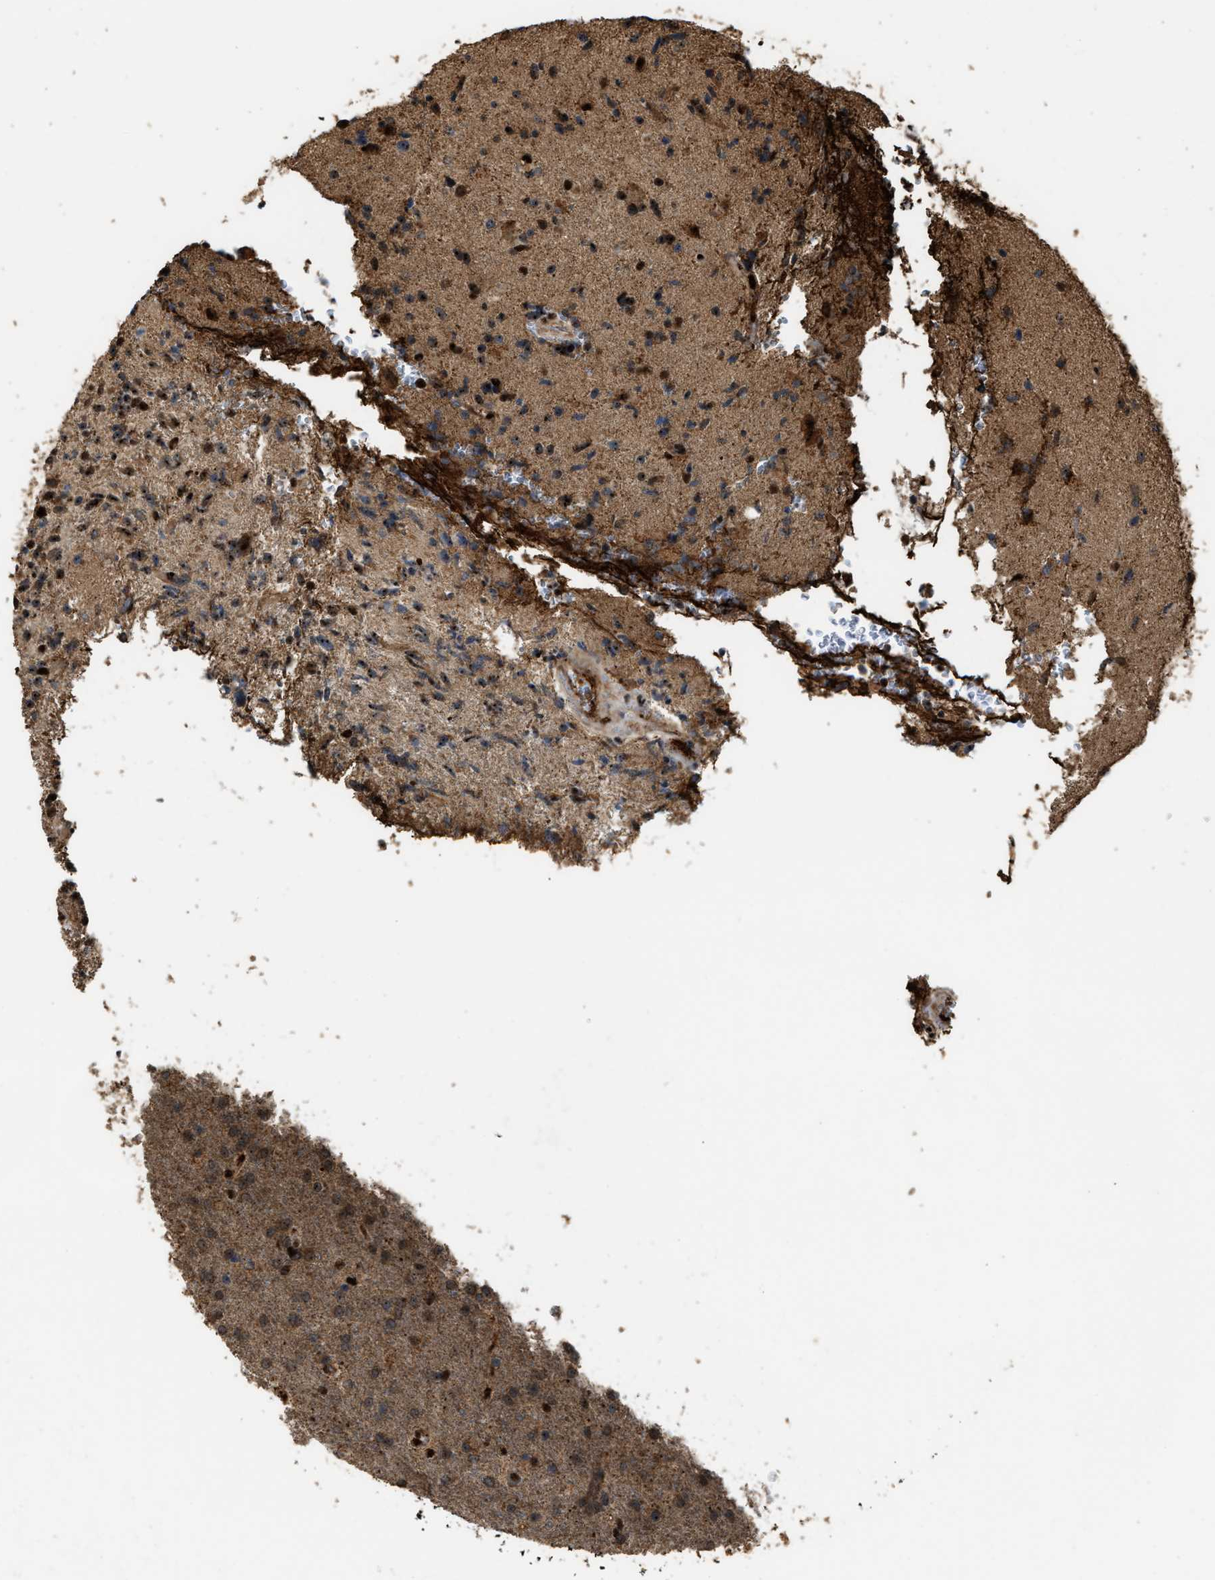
{"staining": {"intensity": "moderate", "quantity": ">75%", "location": "cytoplasmic/membranous,nuclear"}, "tissue": "glioma", "cell_type": "Tumor cells", "image_type": "cancer", "snomed": [{"axis": "morphology", "description": "Glioma, malignant, High grade"}, {"axis": "topography", "description": "Brain"}], "caption": "A medium amount of moderate cytoplasmic/membranous and nuclear positivity is identified in about >75% of tumor cells in malignant high-grade glioma tissue.", "gene": "ZNF687", "patient": {"sex": "male", "age": 72}}